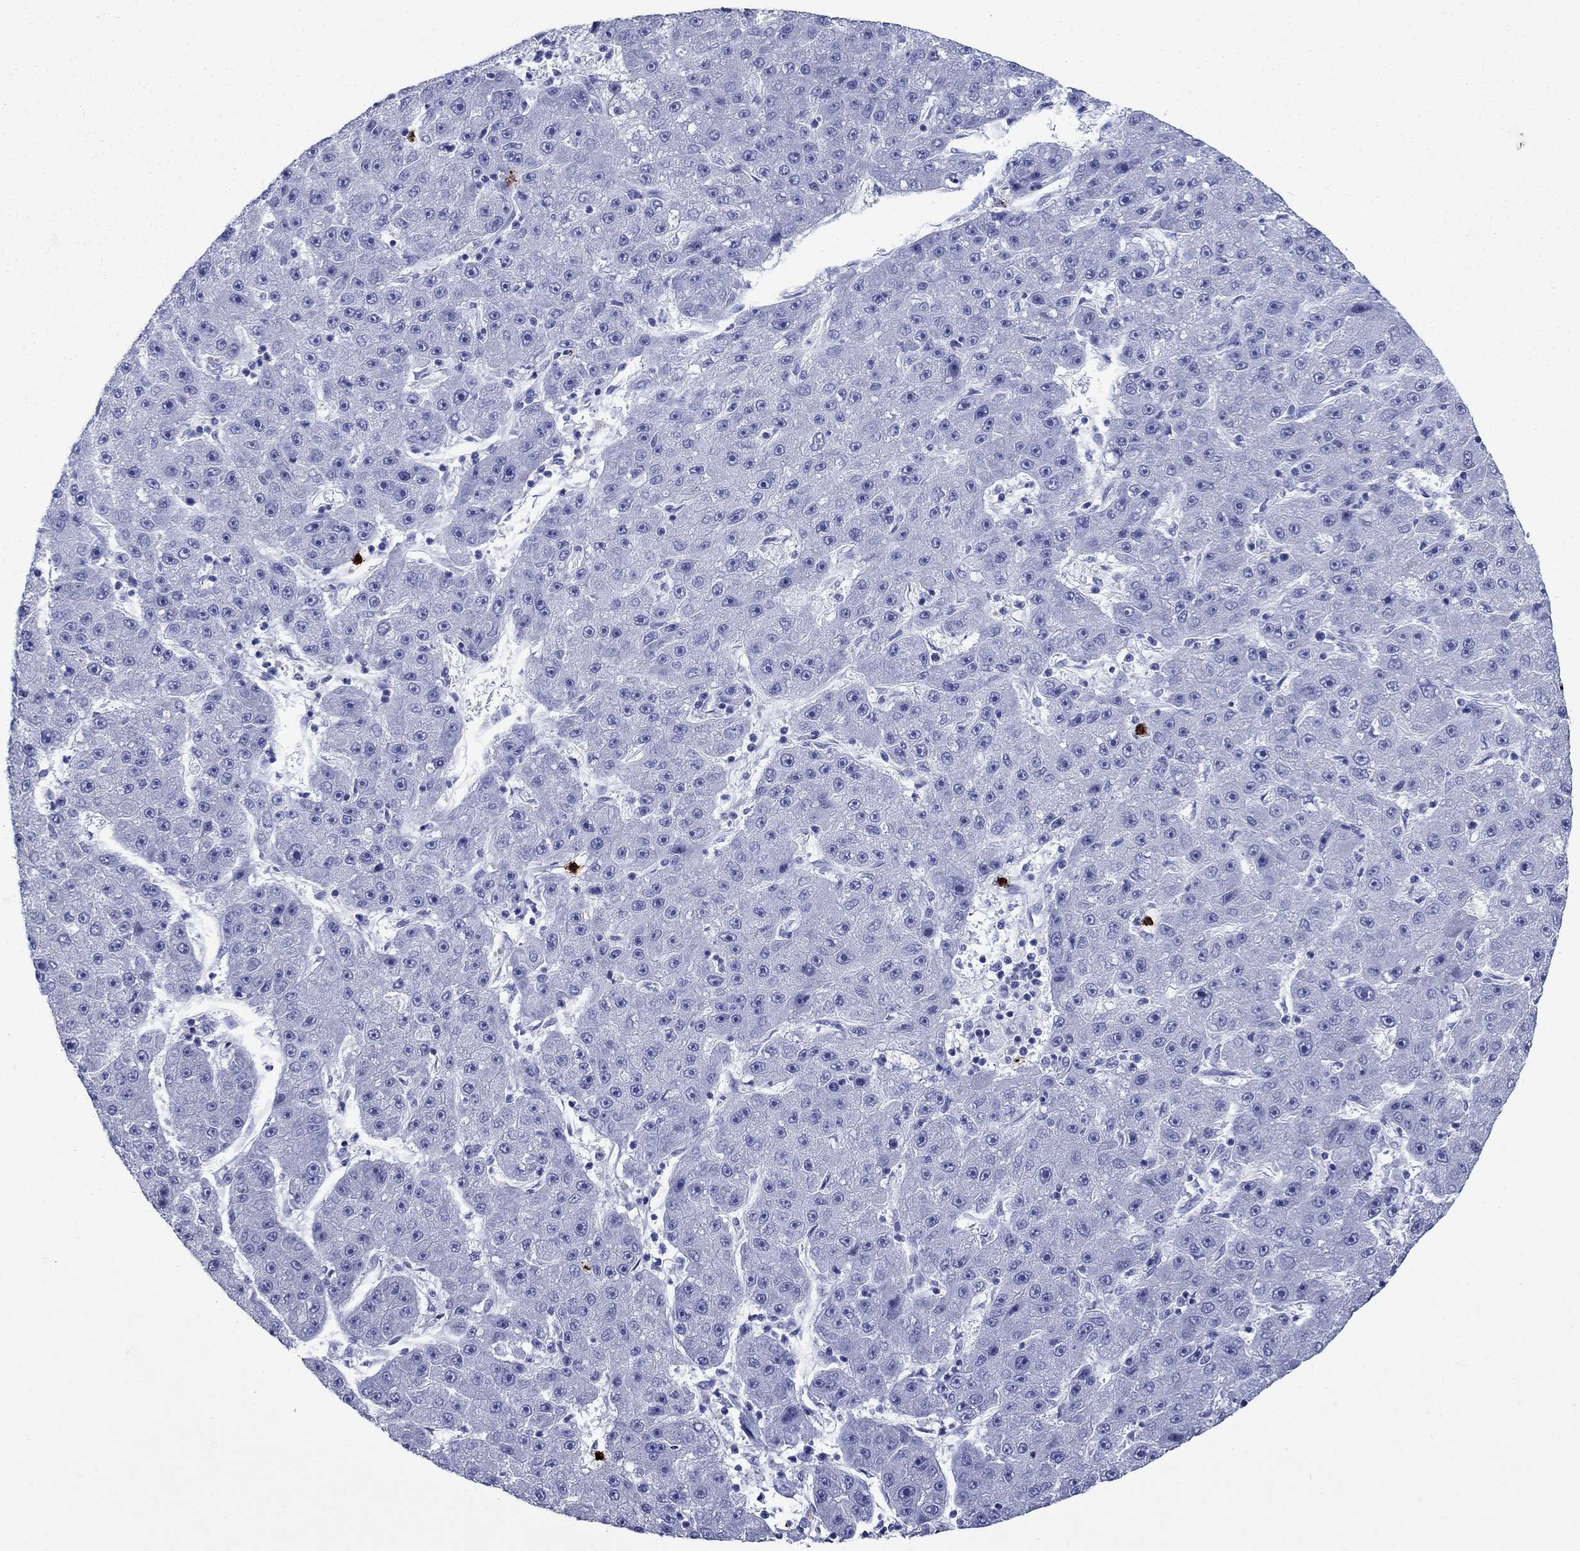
{"staining": {"intensity": "negative", "quantity": "none", "location": "none"}, "tissue": "liver cancer", "cell_type": "Tumor cells", "image_type": "cancer", "snomed": [{"axis": "morphology", "description": "Carcinoma, Hepatocellular, NOS"}, {"axis": "topography", "description": "Liver"}], "caption": "A photomicrograph of hepatocellular carcinoma (liver) stained for a protein shows no brown staining in tumor cells.", "gene": "AZU1", "patient": {"sex": "male", "age": 67}}